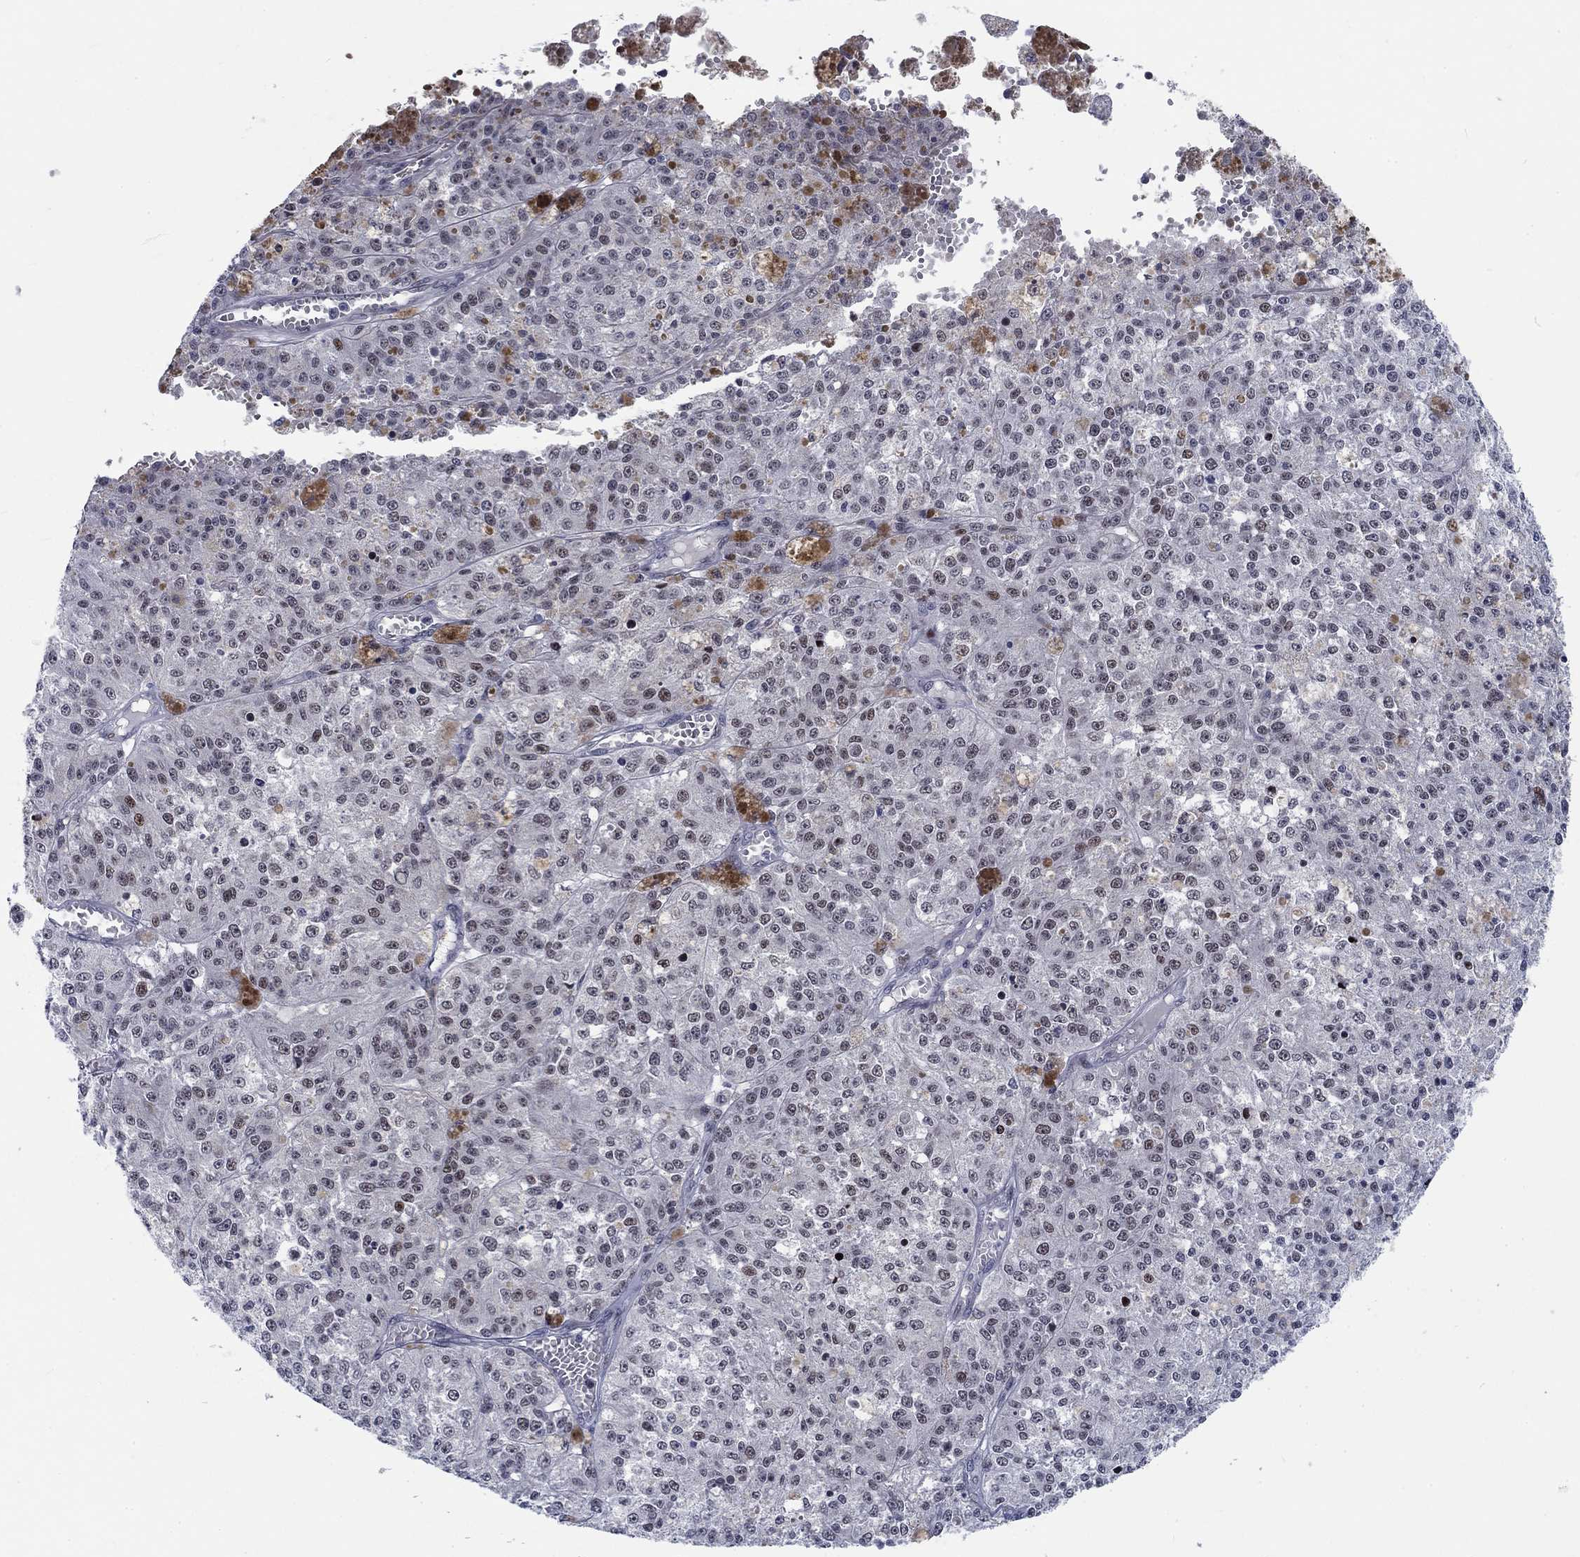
{"staining": {"intensity": "negative", "quantity": "none", "location": "none"}, "tissue": "melanoma", "cell_type": "Tumor cells", "image_type": "cancer", "snomed": [{"axis": "morphology", "description": "Malignant melanoma, Metastatic site"}, {"axis": "topography", "description": "Lymph node"}], "caption": "Melanoma stained for a protein using IHC exhibits no staining tumor cells.", "gene": "NEU3", "patient": {"sex": "female", "age": 64}}